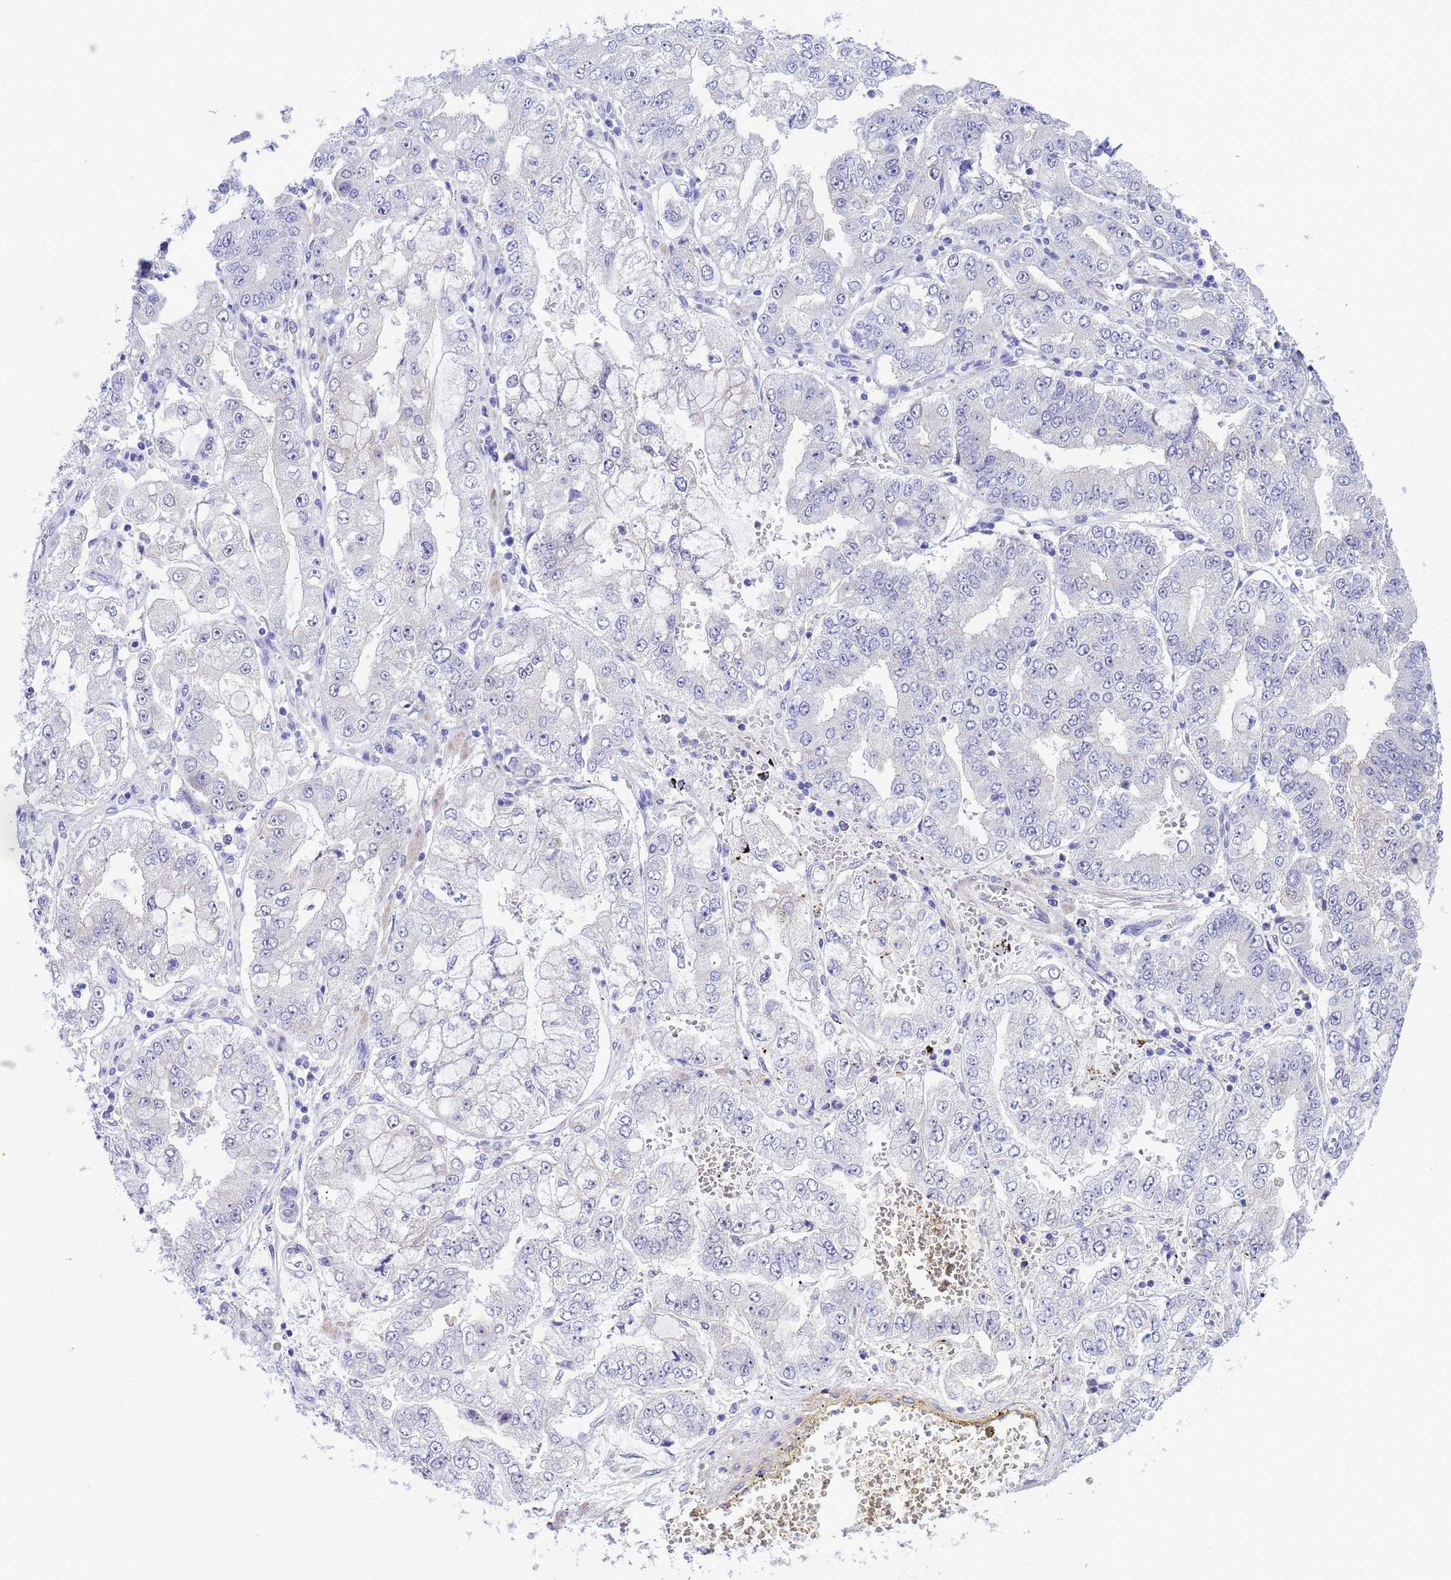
{"staining": {"intensity": "negative", "quantity": "none", "location": "none"}, "tissue": "stomach cancer", "cell_type": "Tumor cells", "image_type": "cancer", "snomed": [{"axis": "morphology", "description": "Adenocarcinoma, NOS"}, {"axis": "topography", "description": "Stomach"}], "caption": "Immunohistochemistry (IHC) micrograph of neoplastic tissue: stomach cancer stained with DAB (3,3'-diaminobenzidine) displays no significant protein staining in tumor cells.", "gene": "ZNF461", "patient": {"sex": "male", "age": 76}}